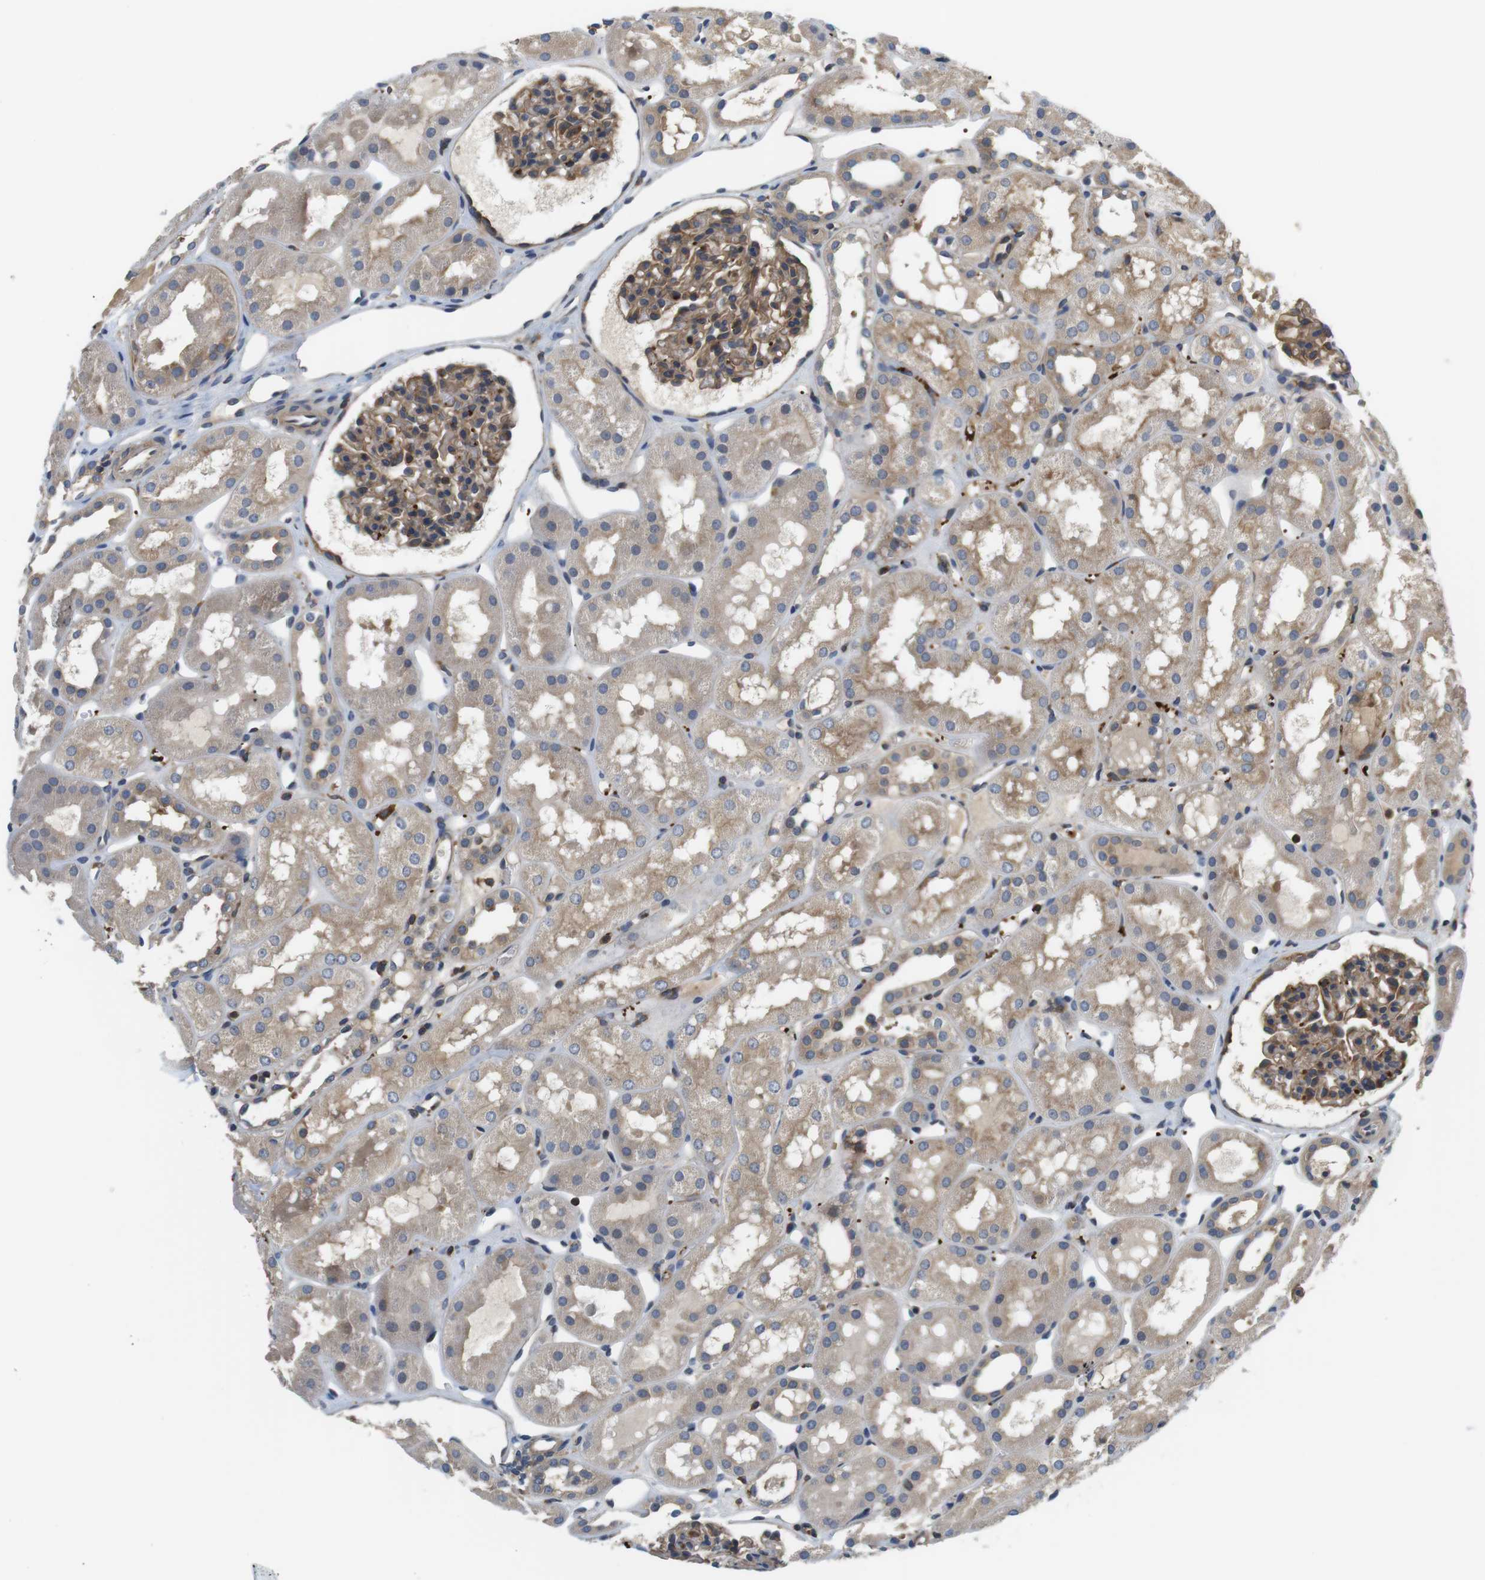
{"staining": {"intensity": "moderate", "quantity": ">75%", "location": "cytoplasmic/membranous"}, "tissue": "kidney", "cell_type": "Cells in glomeruli", "image_type": "normal", "snomed": [{"axis": "morphology", "description": "Normal tissue, NOS"}, {"axis": "topography", "description": "Kidney"}, {"axis": "topography", "description": "Urinary bladder"}], "caption": "A brown stain labels moderate cytoplasmic/membranous positivity of a protein in cells in glomeruli of benign kidney.", "gene": "HERPUD2", "patient": {"sex": "male", "age": 16}}